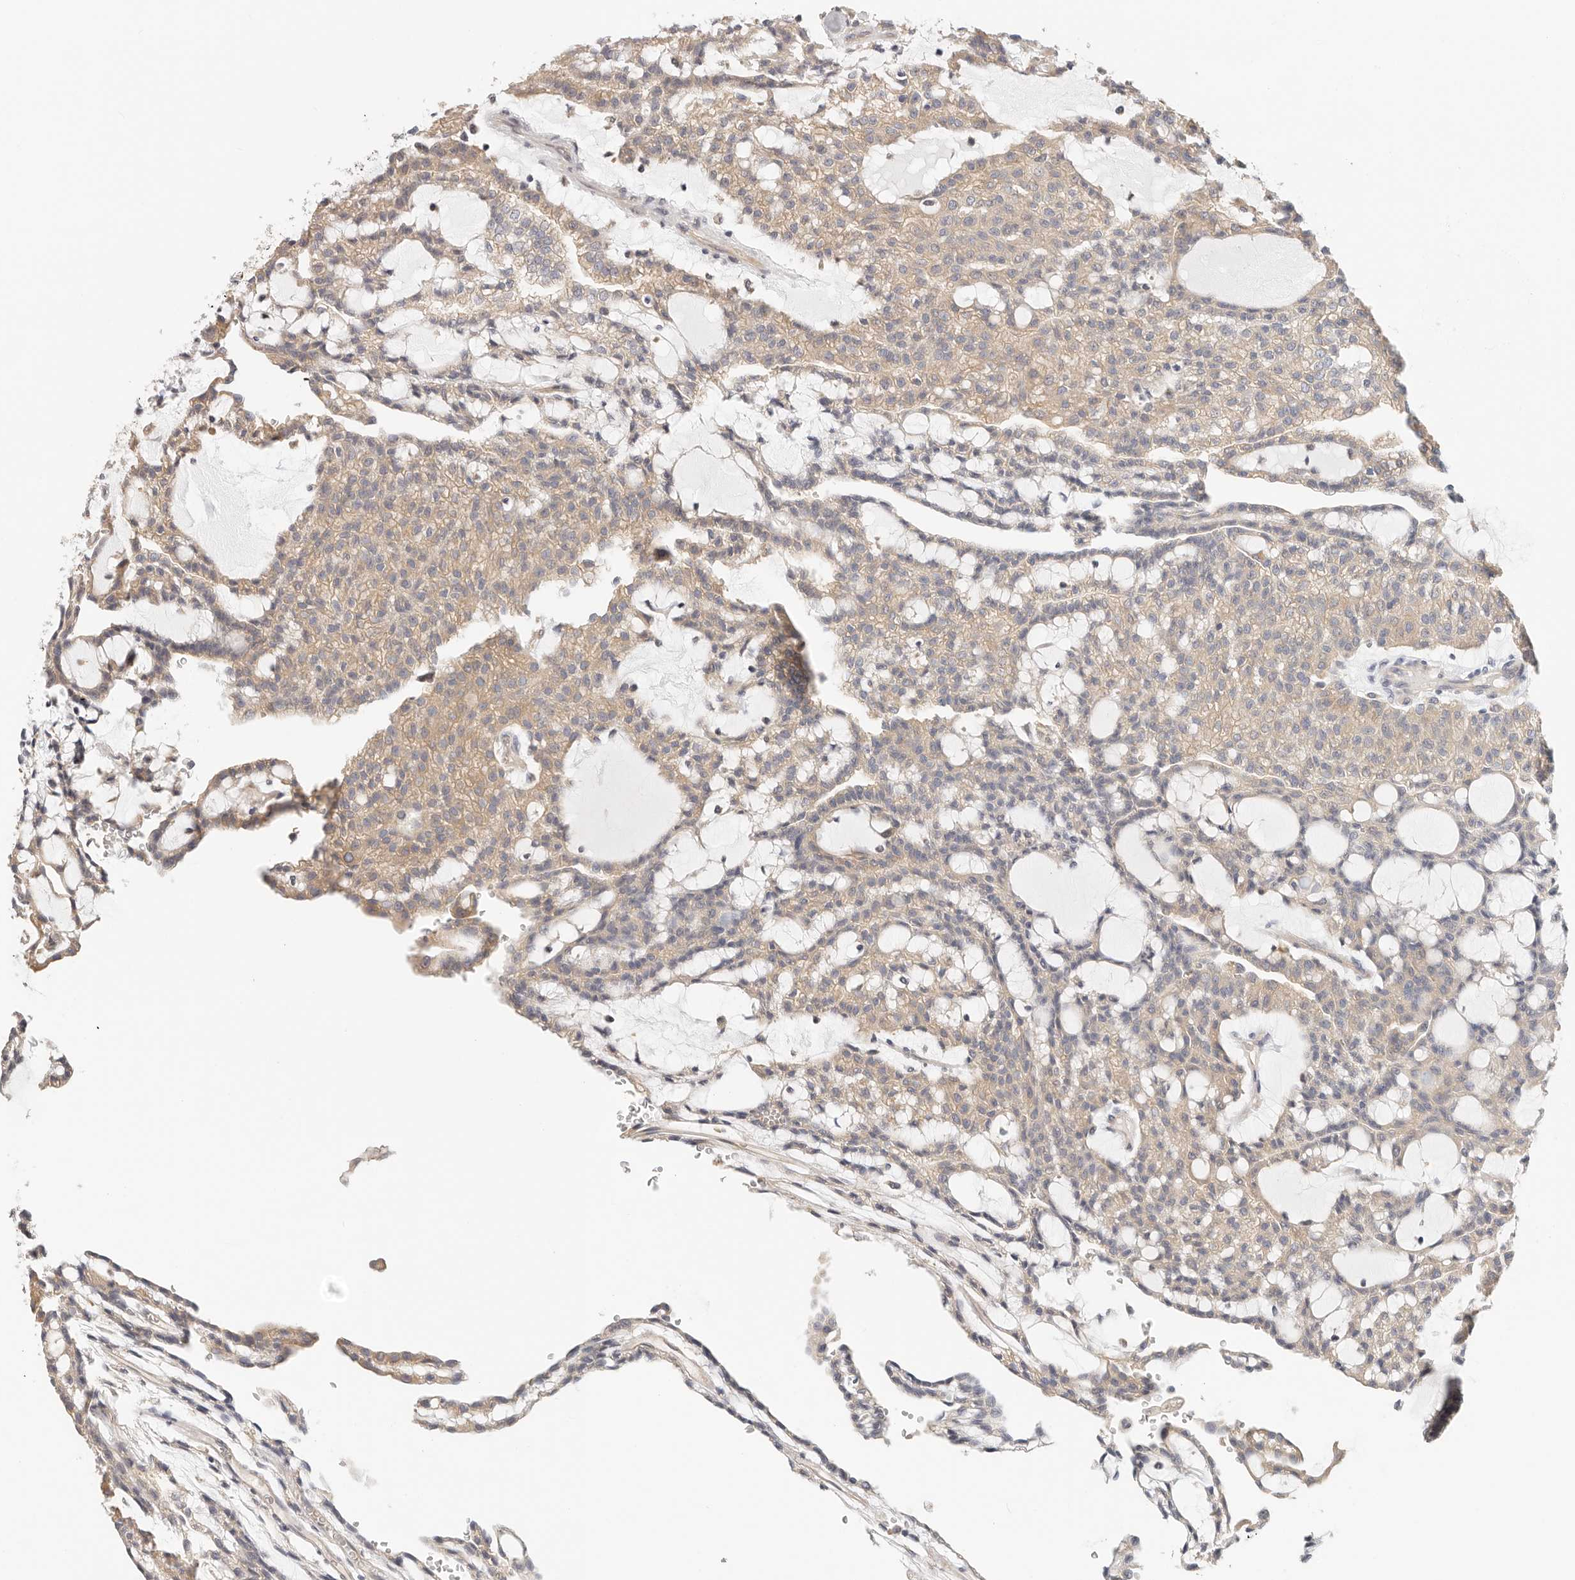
{"staining": {"intensity": "weak", "quantity": ">75%", "location": "cytoplasmic/membranous"}, "tissue": "renal cancer", "cell_type": "Tumor cells", "image_type": "cancer", "snomed": [{"axis": "morphology", "description": "Adenocarcinoma, NOS"}, {"axis": "topography", "description": "Kidney"}], "caption": "This image demonstrates immunohistochemistry staining of human renal cancer, with low weak cytoplasmic/membranous expression in approximately >75% of tumor cells.", "gene": "AFDN", "patient": {"sex": "male", "age": 63}}